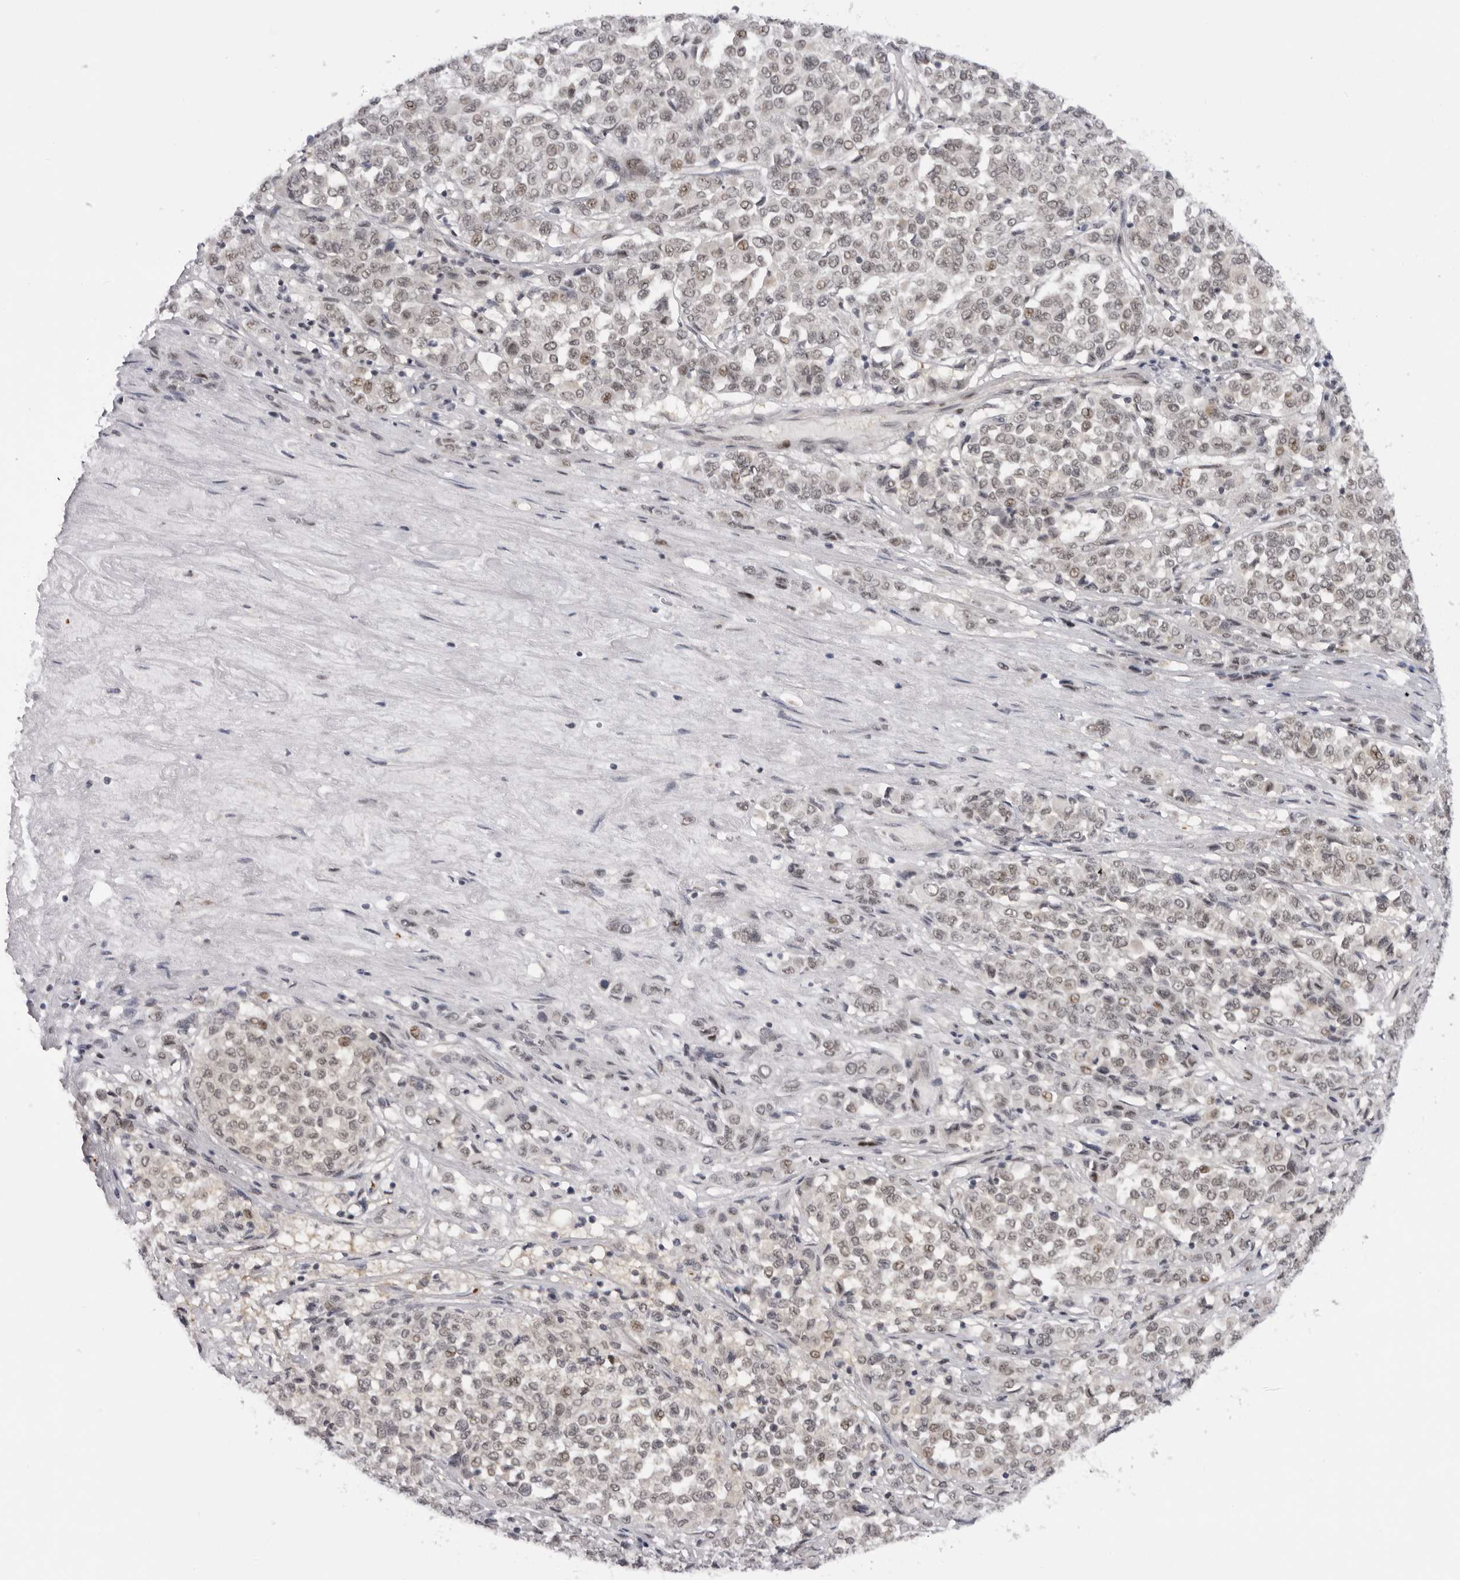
{"staining": {"intensity": "weak", "quantity": "25%-75%", "location": "nuclear"}, "tissue": "melanoma", "cell_type": "Tumor cells", "image_type": "cancer", "snomed": [{"axis": "morphology", "description": "Malignant melanoma, Metastatic site"}, {"axis": "topography", "description": "Pancreas"}], "caption": "Protein expression analysis of human melanoma reveals weak nuclear staining in approximately 25%-75% of tumor cells.", "gene": "ALPK2", "patient": {"sex": "female", "age": 30}}